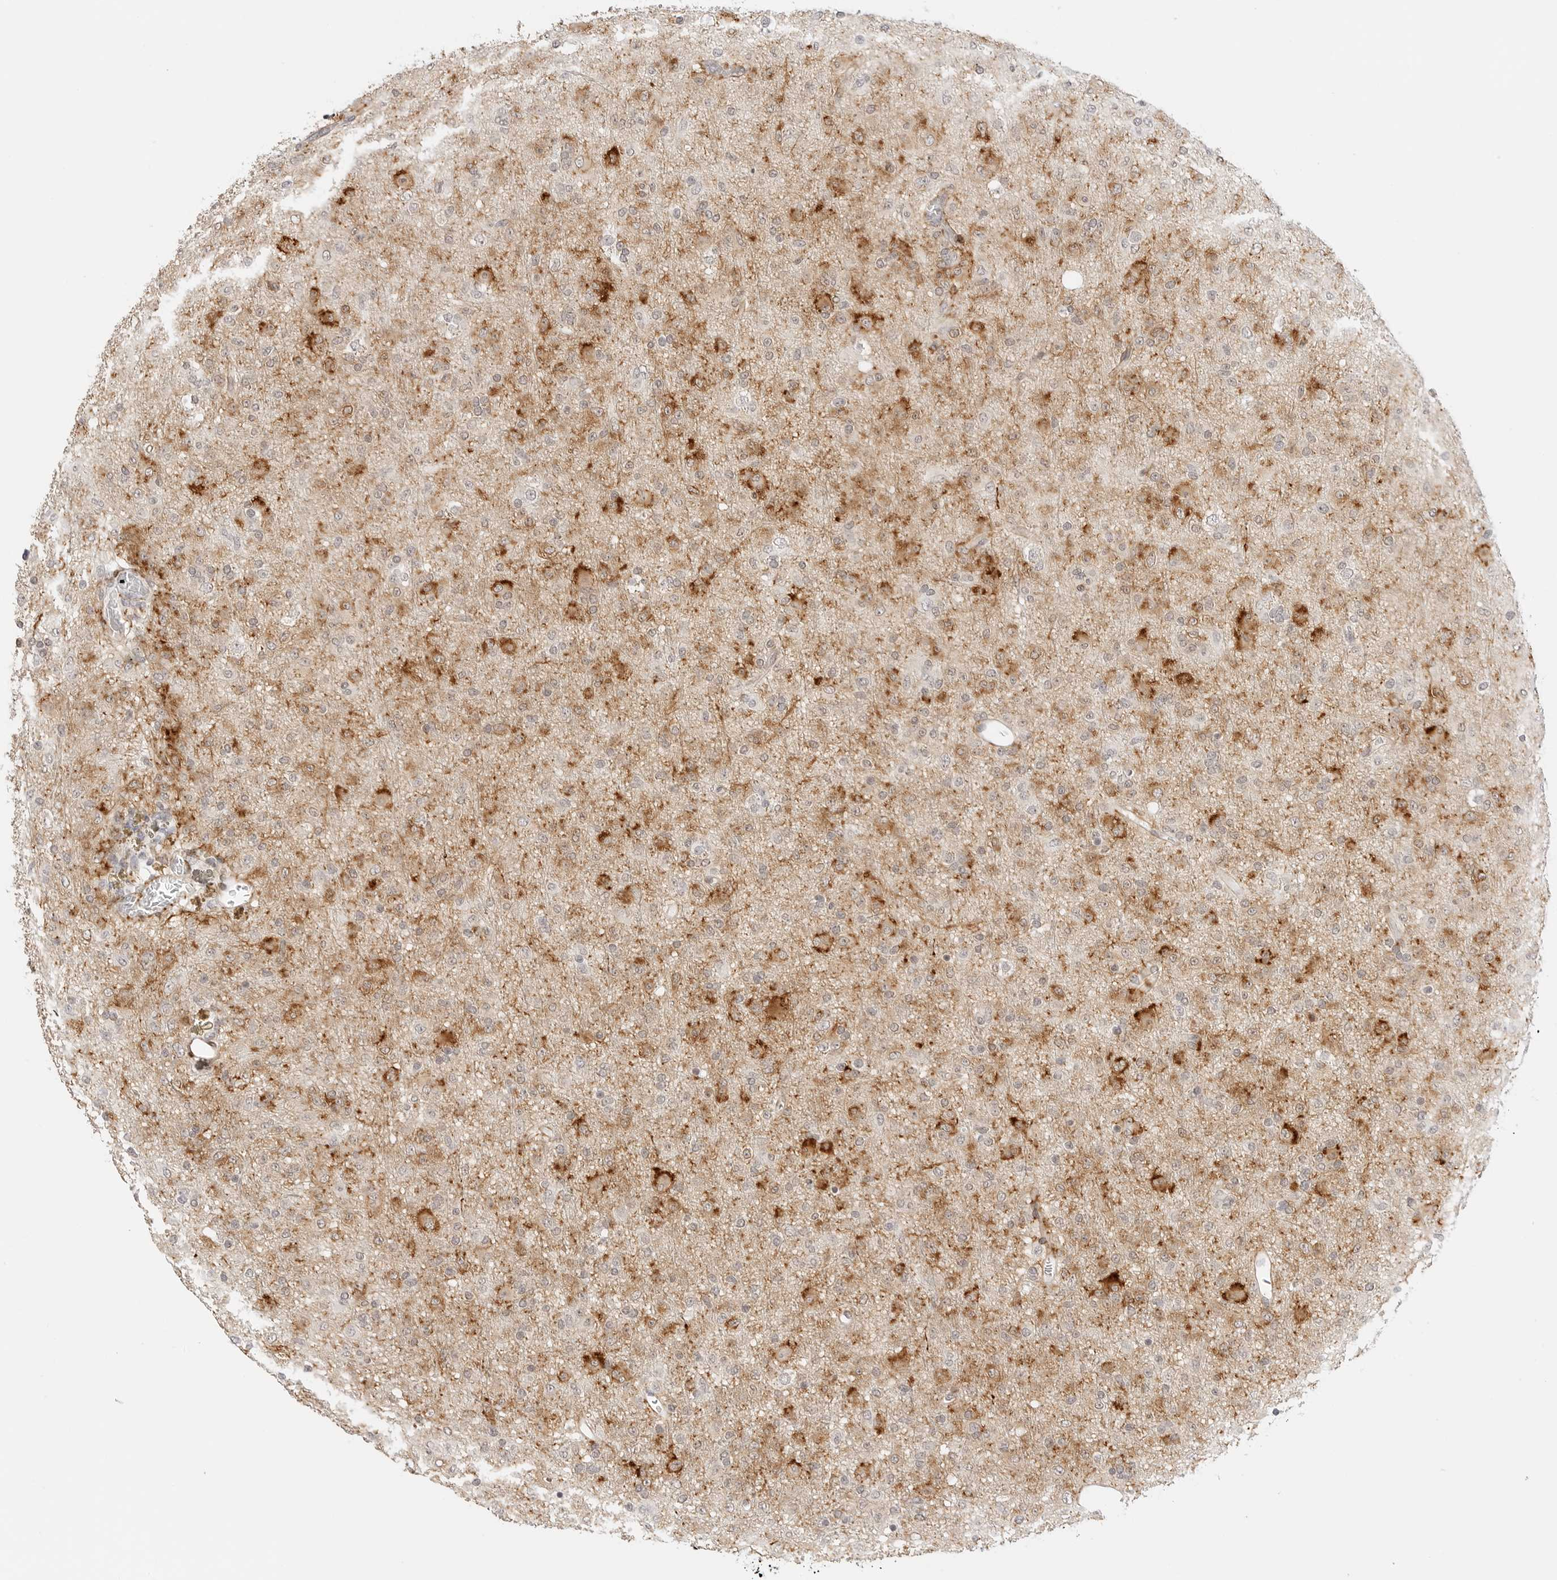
{"staining": {"intensity": "moderate", "quantity": "<25%", "location": "cytoplasmic/membranous"}, "tissue": "glioma", "cell_type": "Tumor cells", "image_type": "cancer", "snomed": [{"axis": "morphology", "description": "Glioma, malignant, Low grade"}, {"axis": "topography", "description": "Brain"}], "caption": "This photomicrograph displays immunohistochemistry staining of human glioma, with low moderate cytoplasmic/membranous expression in about <25% of tumor cells.", "gene": "PCDH19", "patient": {"sex": "male", "age": 65}}